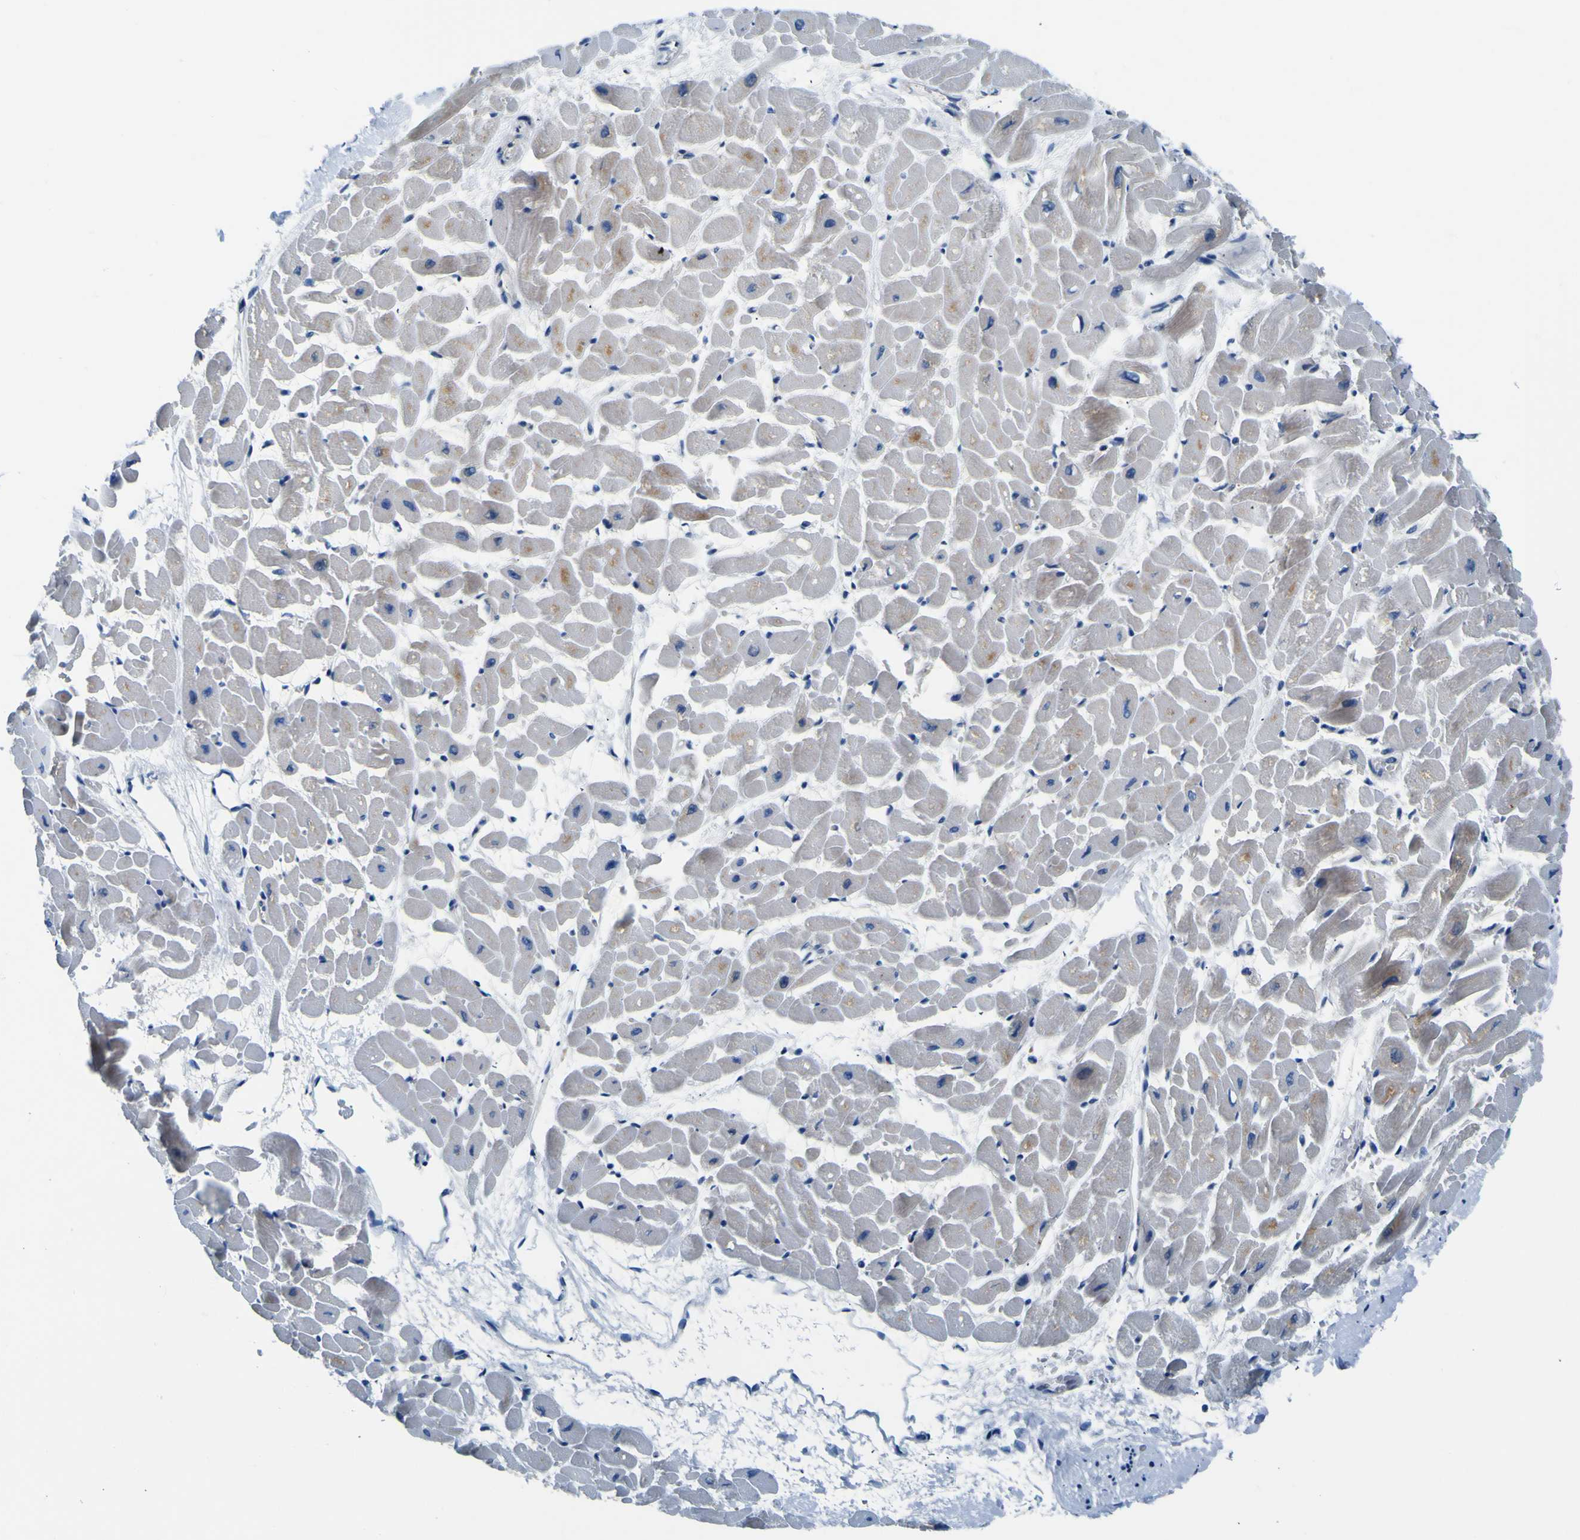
{"staining": {"intensity": "moderate", "quantity": "25%-75%", "location": "cytoplasmic/membranous"}, "tissue": "heart muscle", "cell_type": "Cardiomyocytes", "image_type": "normal", "snomed": [{"axis": "morphology", "description": "Normal tissue, NOS"}, {"axis": "topography", "description": "Heart"}], "caption": "Immunohistochemical staining of unremarkable heart muscle shows medium levels of moderate cytoplasmic/membranous positivity in approximately 25%-75% of cardiomyocytes. (brown staining indicates protein expression, while blue staining denotes nuclei).", "gene": "ADGRA2", "patient": {"sex": "male", "age": 45}}